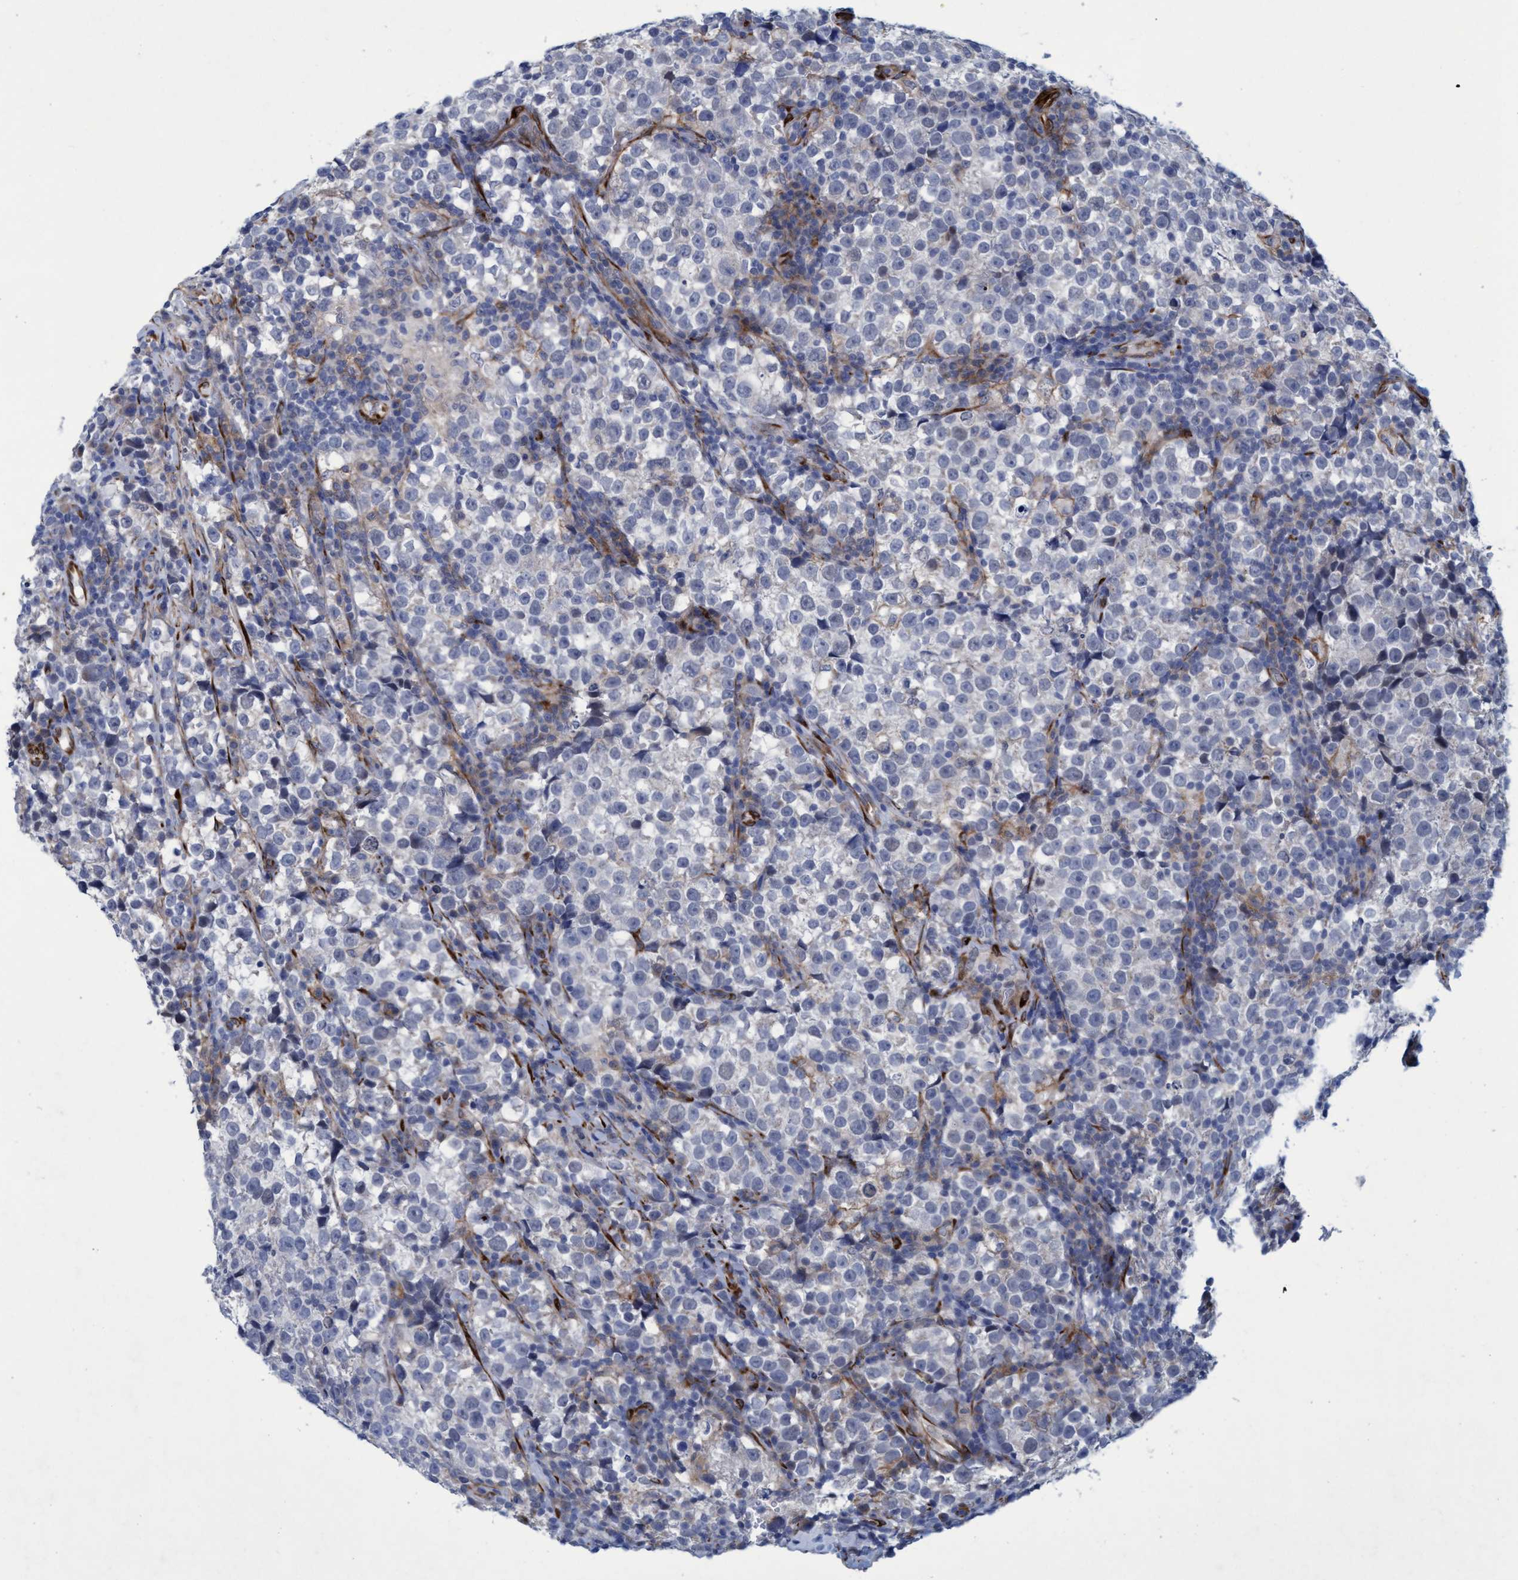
{"staining": {"intensity": "negative", "quantity": "none", "location": "none"}, "tissue": "testis cancer", "cell_type": "Tumor cells", "image_type": "cancer", "snomed": [{"axis": "morphology", "description": "Normal tissue, NOS"}, {"axis": "morphology", "description": "Seminoma, NOS"}, {"axis": "topography", "description": "Testis"}], "caption": "This is an IHC micrograph of human testis cancer. There is no positivity in tumor cells.", "gene": "SLC43A2", "patient": {"sex": "male", "age": 43}}